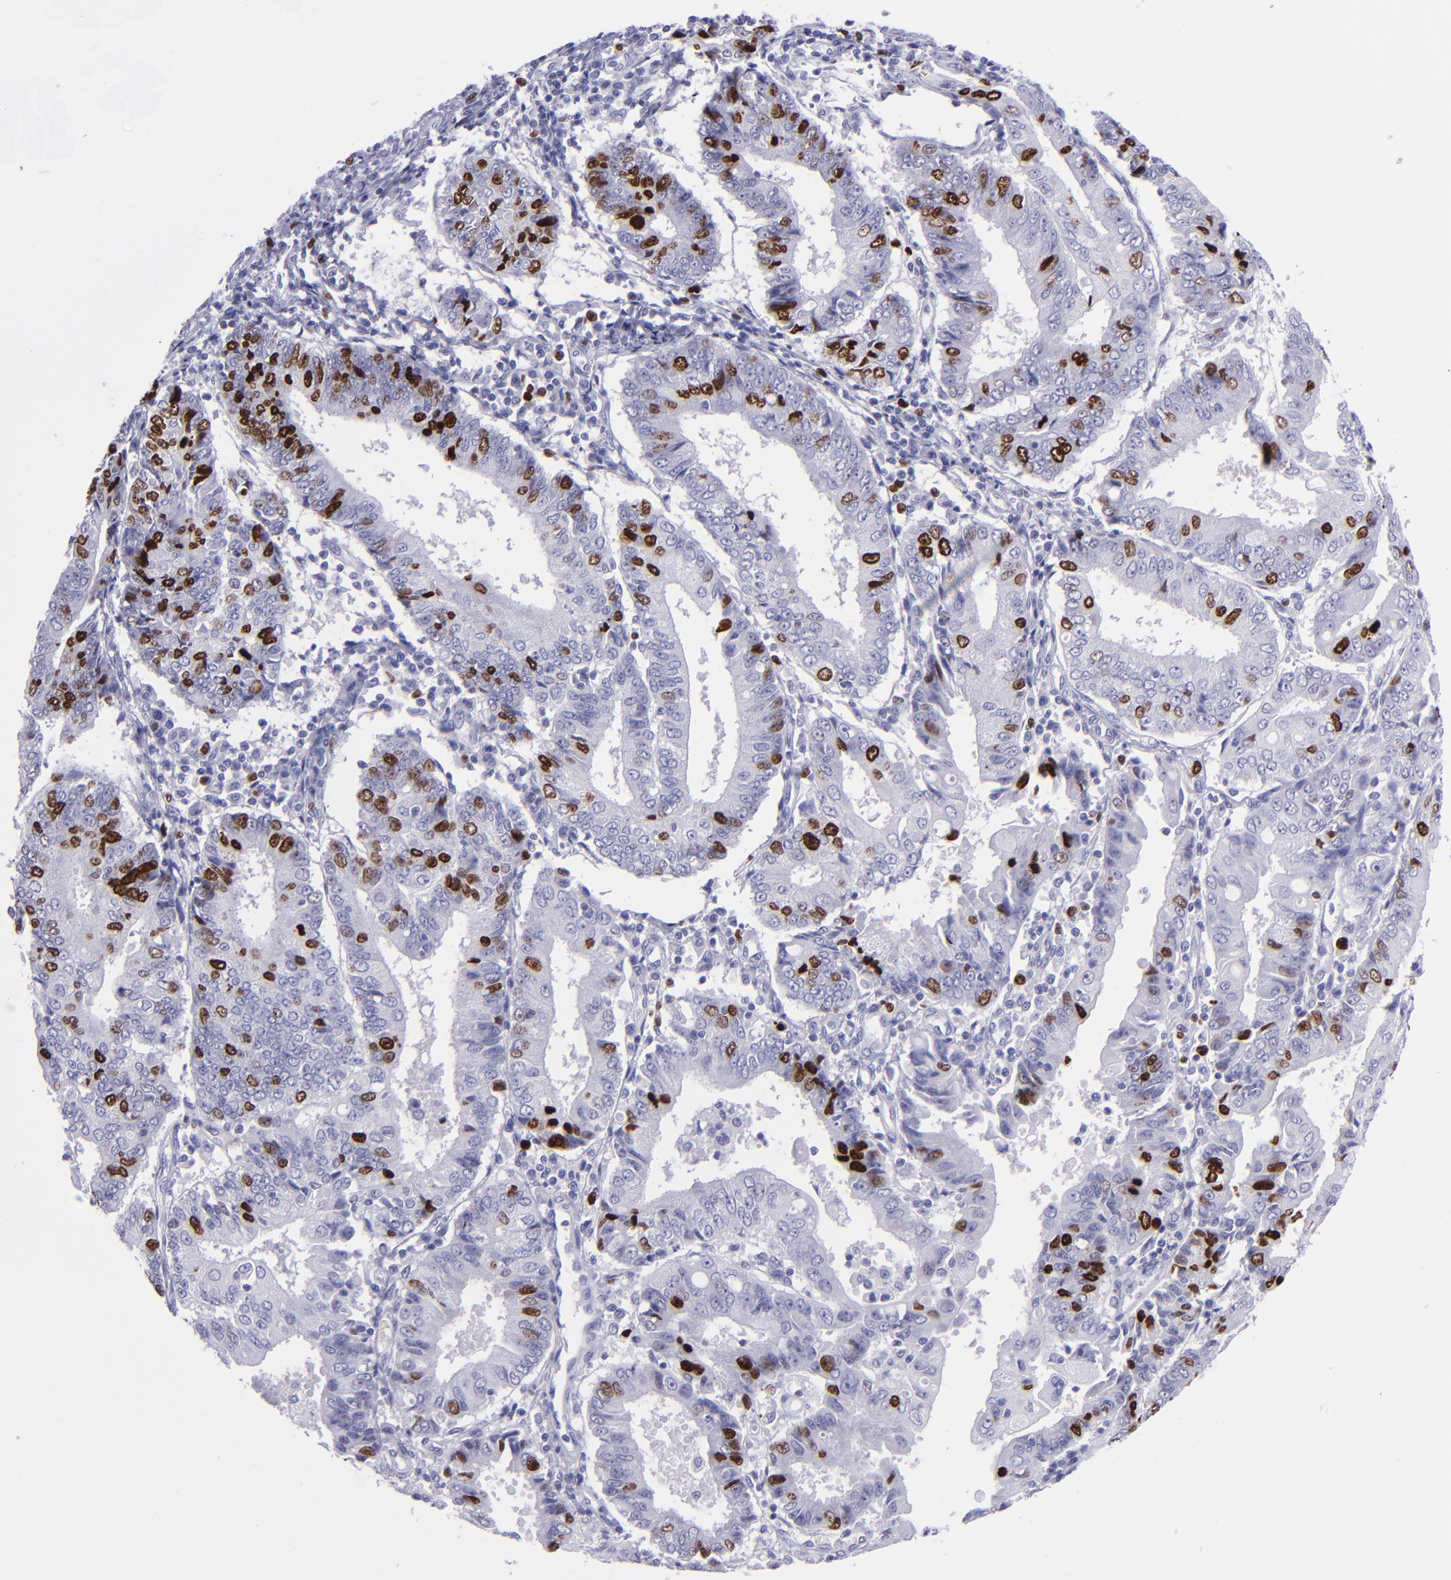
{"staining": {"intensity": "strong", "quantity": "25%-75%", "location": "nuclear"}, "tissue": "endometrial cancer", "cell_type": "Tumor cells", "image_type": "cancer", "snomed": [{"axis": "morphology", "description": "Adenocarcinoma, NOS"}, {"axis": "topography", "description": "Endometrium"}], "caption": "Immunohistochemical staining of human endometrial cancer (adenocarcinoma) demonstrates high levels of strong nuclear expression in about 25%-75% of tumor cells.", "gene": "TOP2A", "patient": {"sex": "female", "age": 75}}